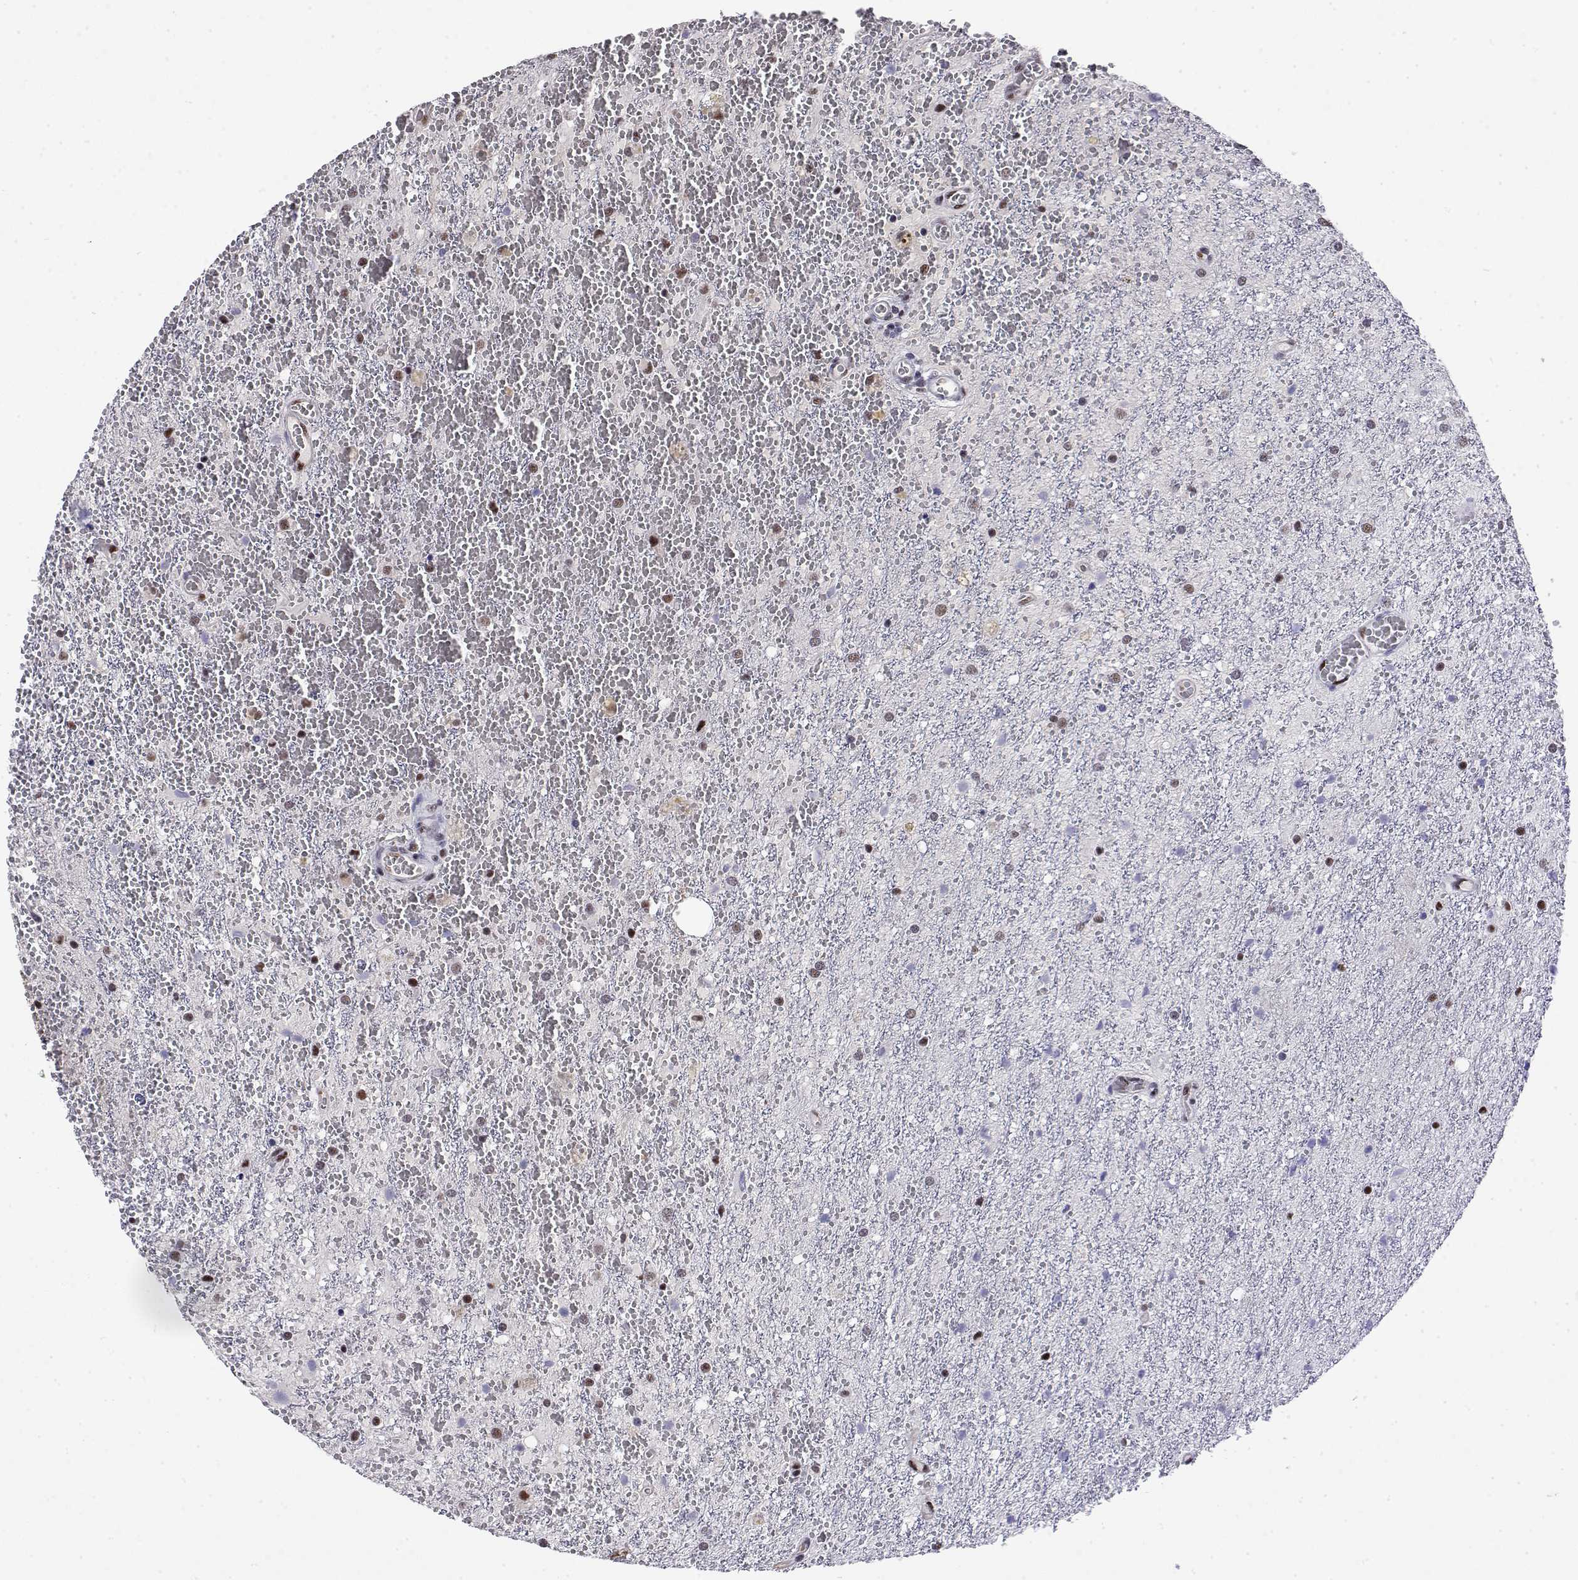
{"staining": {"intensity": "negative", "quantity": "none", "location": "none"}, "tissue": "glioma", "cell_type": "Tumor cells", "image_type": "cancer", "snomed": [{"axis": "morphology", "description": "Glioma, malignant, Low grade"}, {"axis": "topography", "description": "Cerebellum"}], "caption": "An image of malignant low-grade glioma stained for a protein exhibits no brown staining in tumor cells.", "gene": "POLDIP3", "patient": {"sex": "female", "age": 14}}